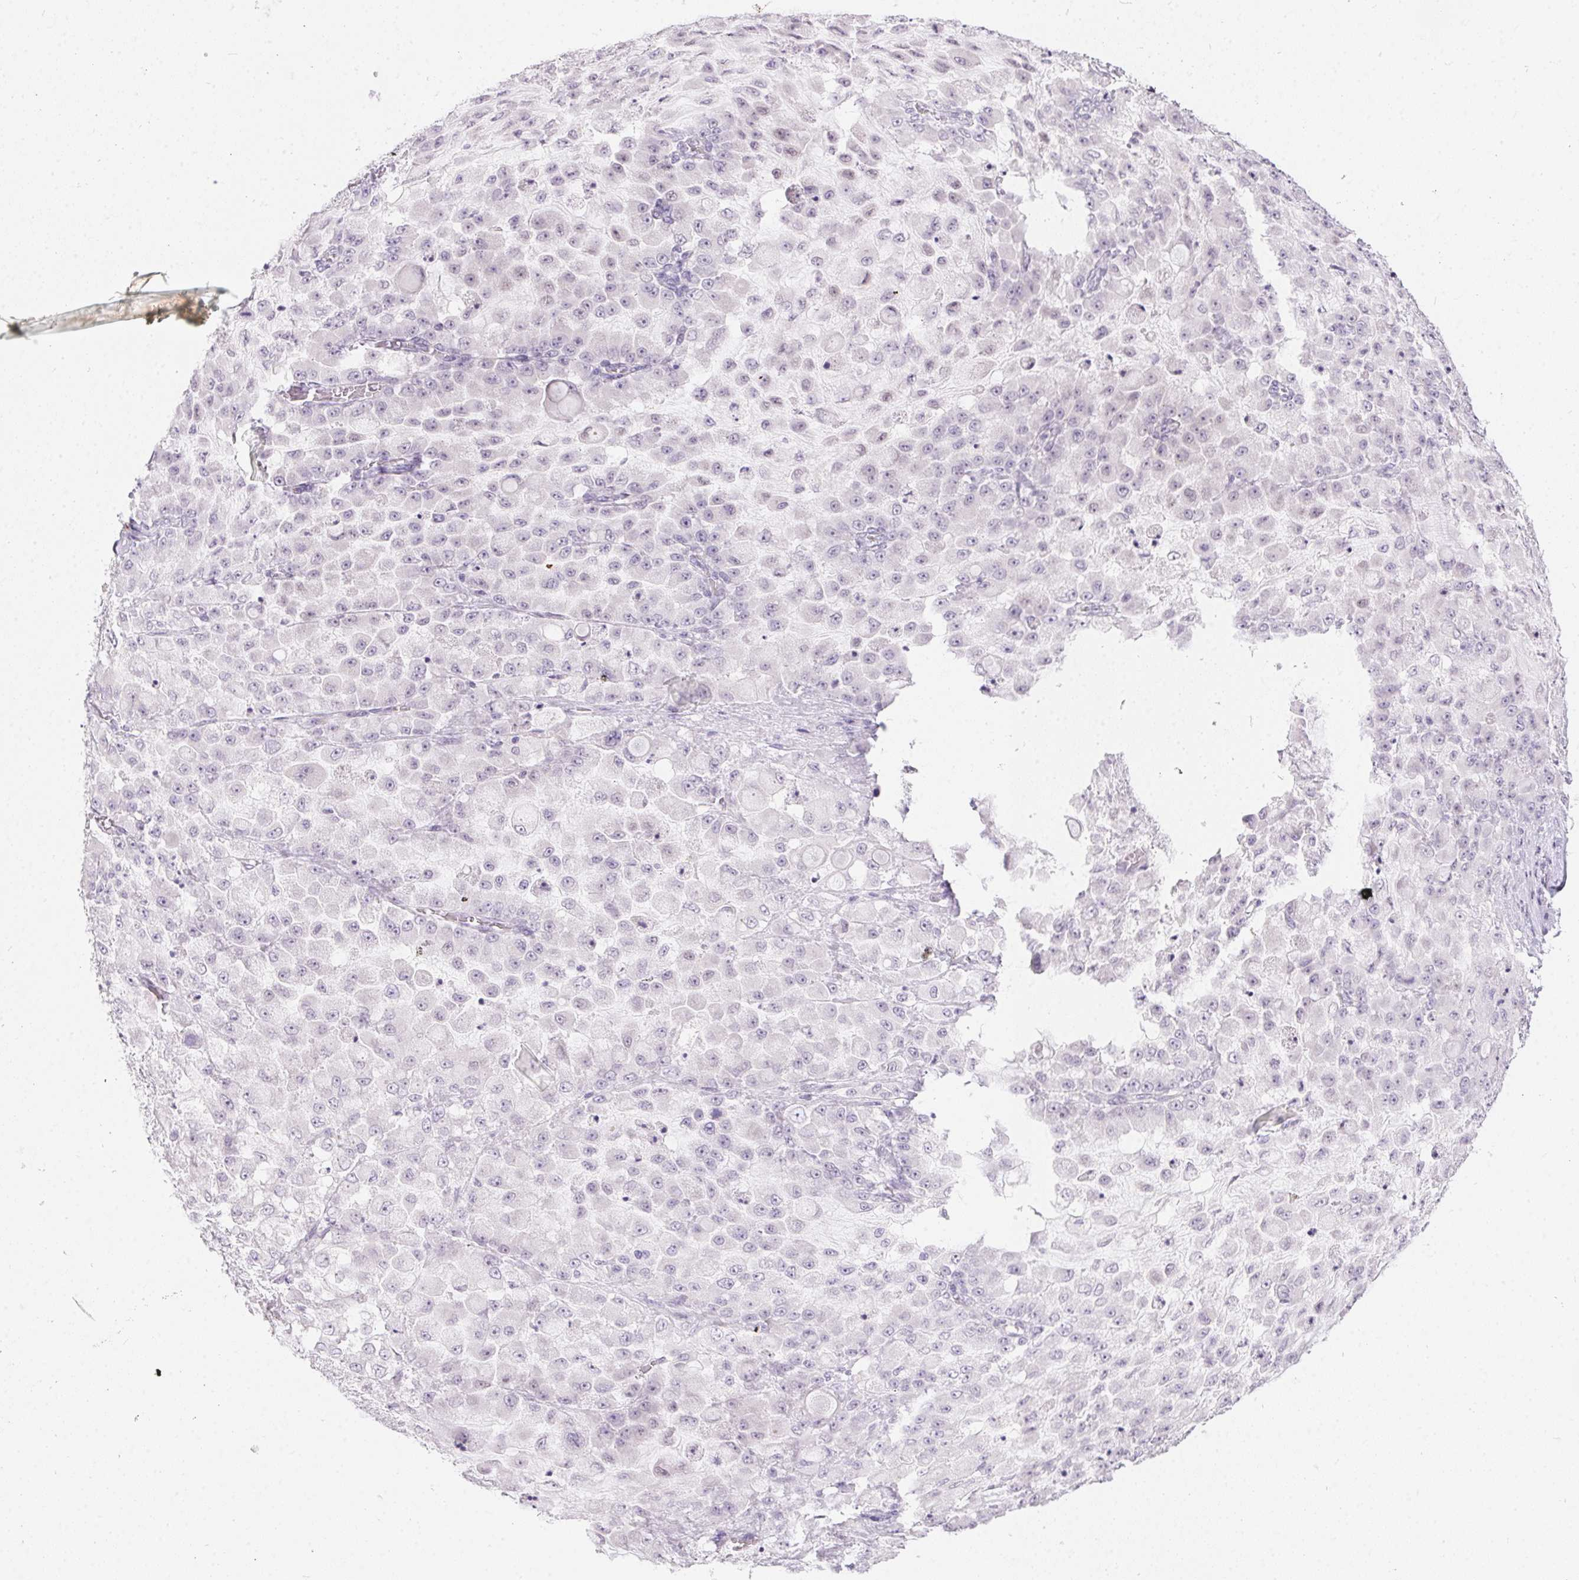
{"staining": {"intensity": "weak", "quantity": "<25%", "location": "nuclear"}, "tissue": "stomach cancer", "cell_type": "Tumor cells", "image_type": "cancer", "snomed": [{"axis": "morphology", "description": "Adenocarcinoma, NOS"}, {"axis": "topography", "description": "Stomach"}], "caption": "DAB (3,3'-diaminobenzidine) immunohistochemical staining of stomach cancer shows no significant positivity in tumor cells.", "gene": "MORC1", "patient": {"sex": "female", "age": 76}}